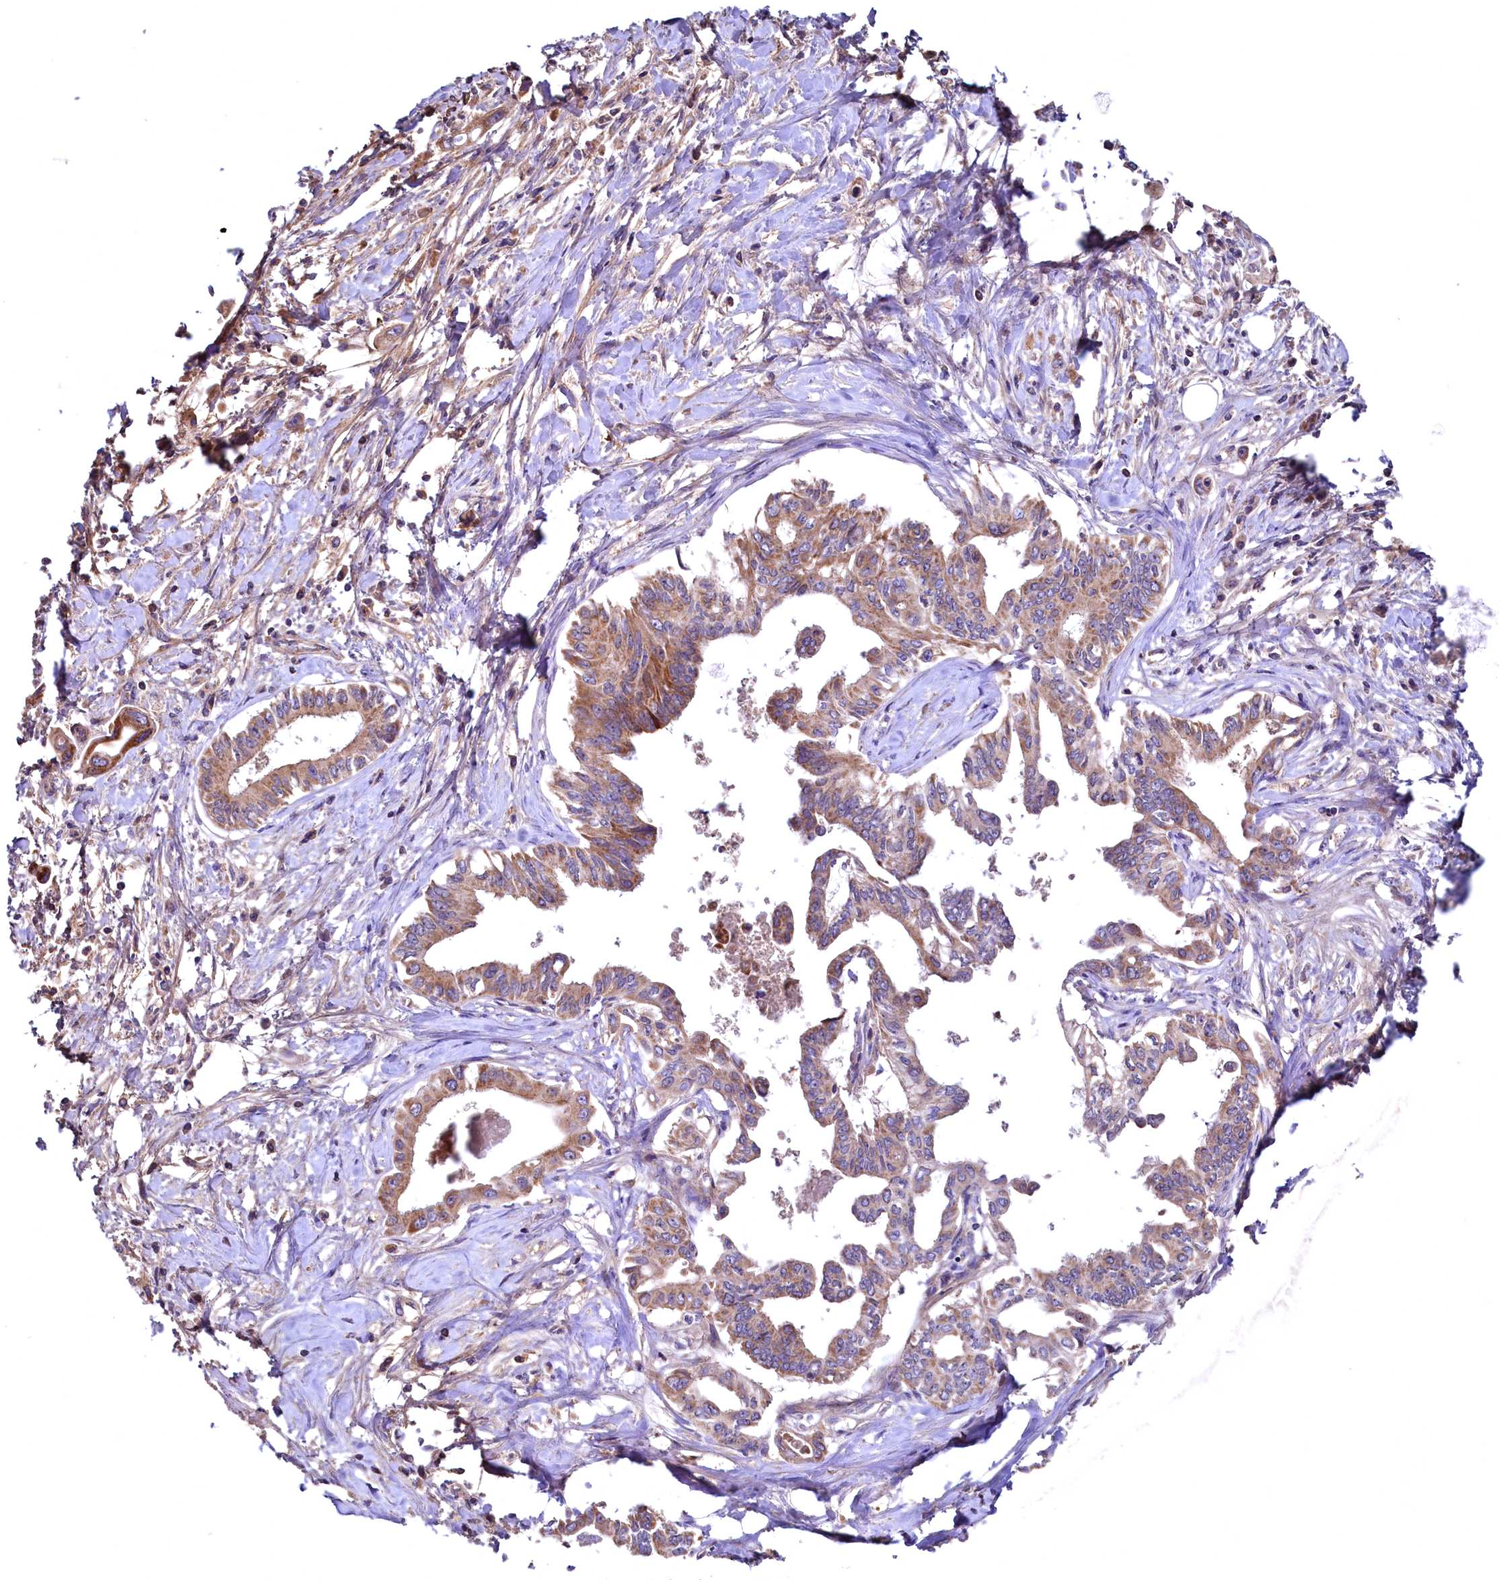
{"staining": {"intensity": "moderate", "quantity": ">75%", "location": "cytoplasmic/membranous"}, "tissue": "pancreatic cancer", "cell_type": "Tumor cells", "image_type": "cancer", "snomed": [{"axis": "morphology", "description": "Adenocarcinoma, NOS"}, {"axis": "topography", "description": "Pancreas"}], "caption": "Brown immunohistochemical staining in pancreatic cancer displays moderate cytoplasmic/membranous expression in about >75% of tumor cells. (Brightfield microscopy of DAB IHC at high magnification).", "gene": "MRPL57", "patient": {"sex": "female", "age": 77}}